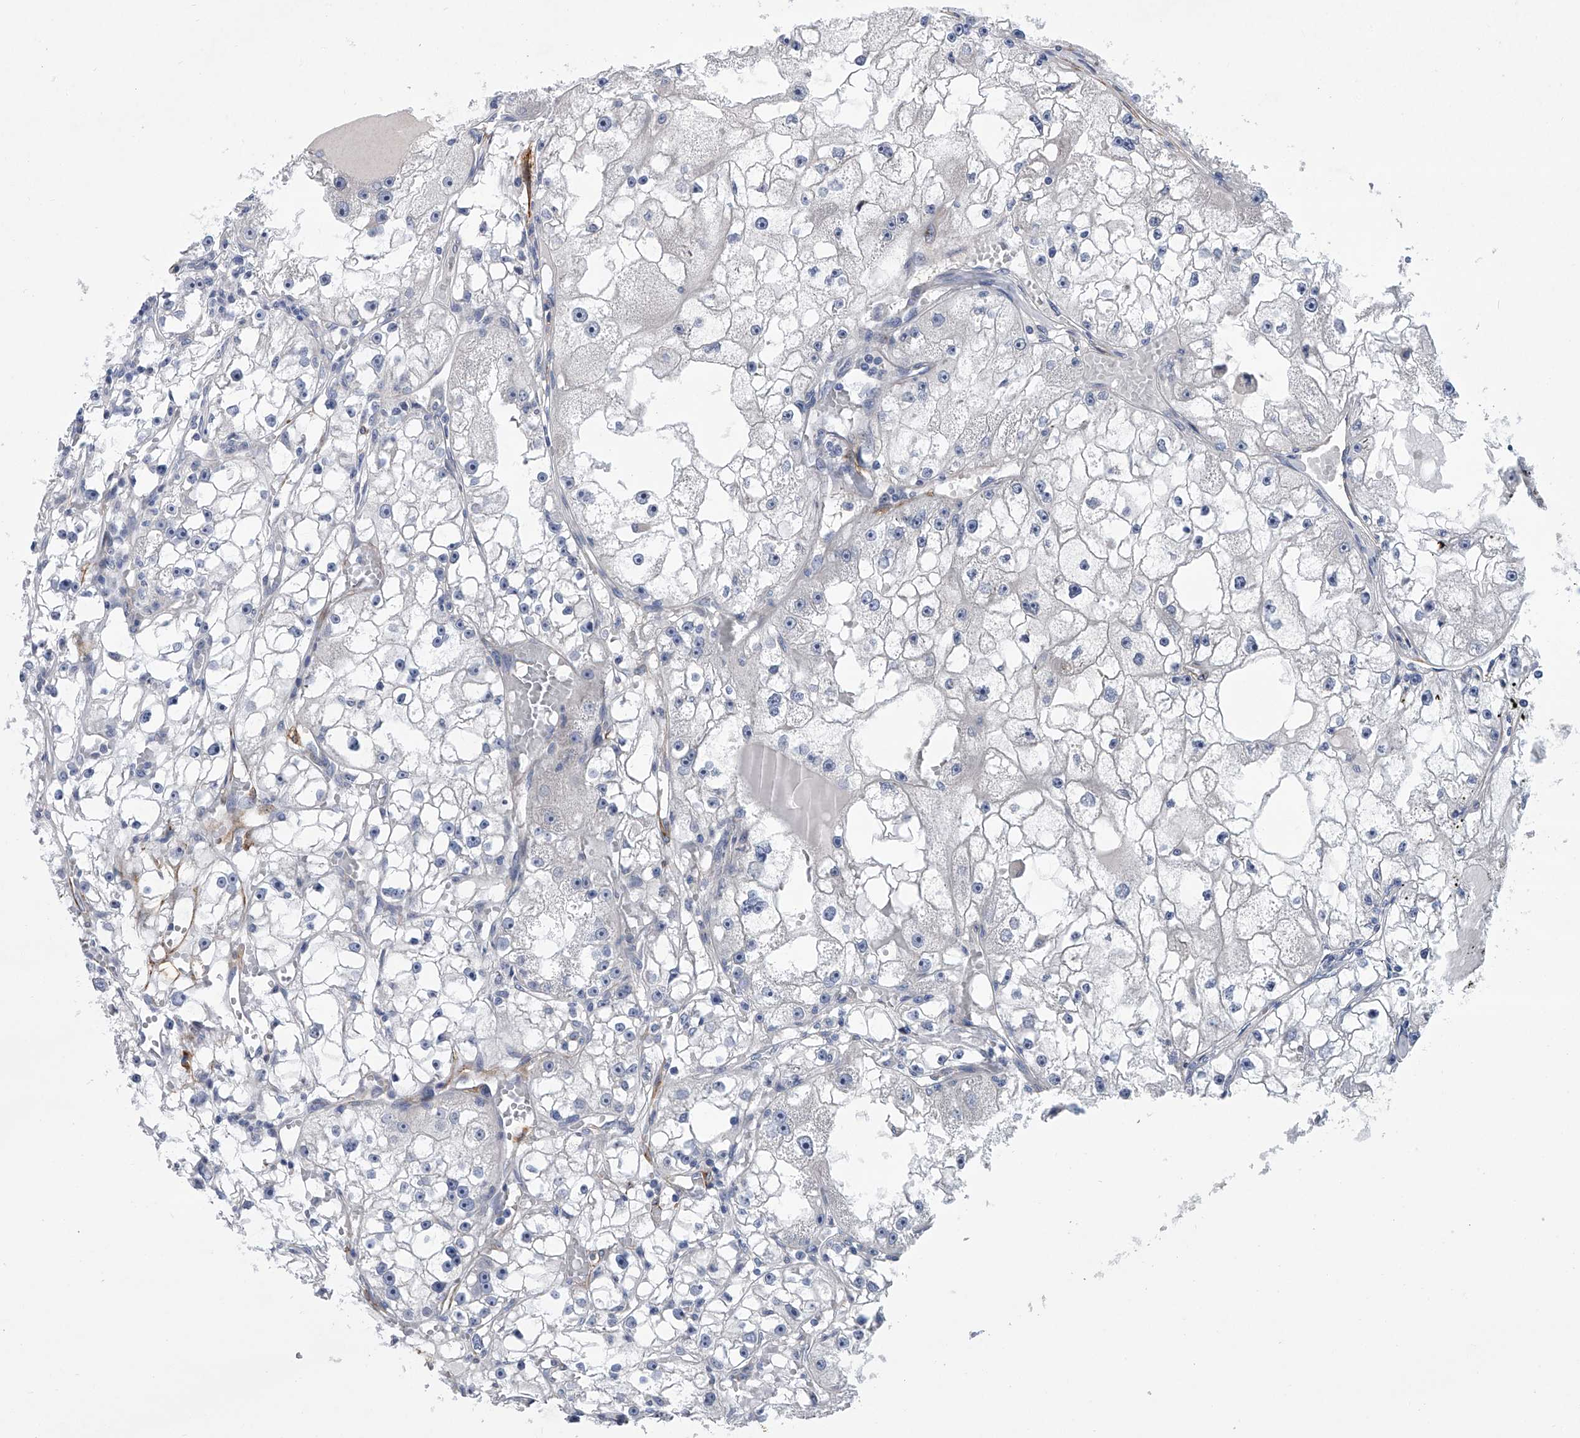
{"staining": {"intensity": "negative", "quantity": "none", "location": "none"}, "tissue": "renal cancer", "cell_type": "Tumor cells", "image_type": "cancer", "snomed": [{"axis": "morphology", "description": "Adenocarcinoma, NOS"}, {"axis": "topography", "description": "Kidney"}], "caption": "Immunohistochemistry of human adenocarcinoma (renal) reveals no positivity in tumor cells.", "gene": "ALG14", "patient": {"sex": "male", "age": 56}}